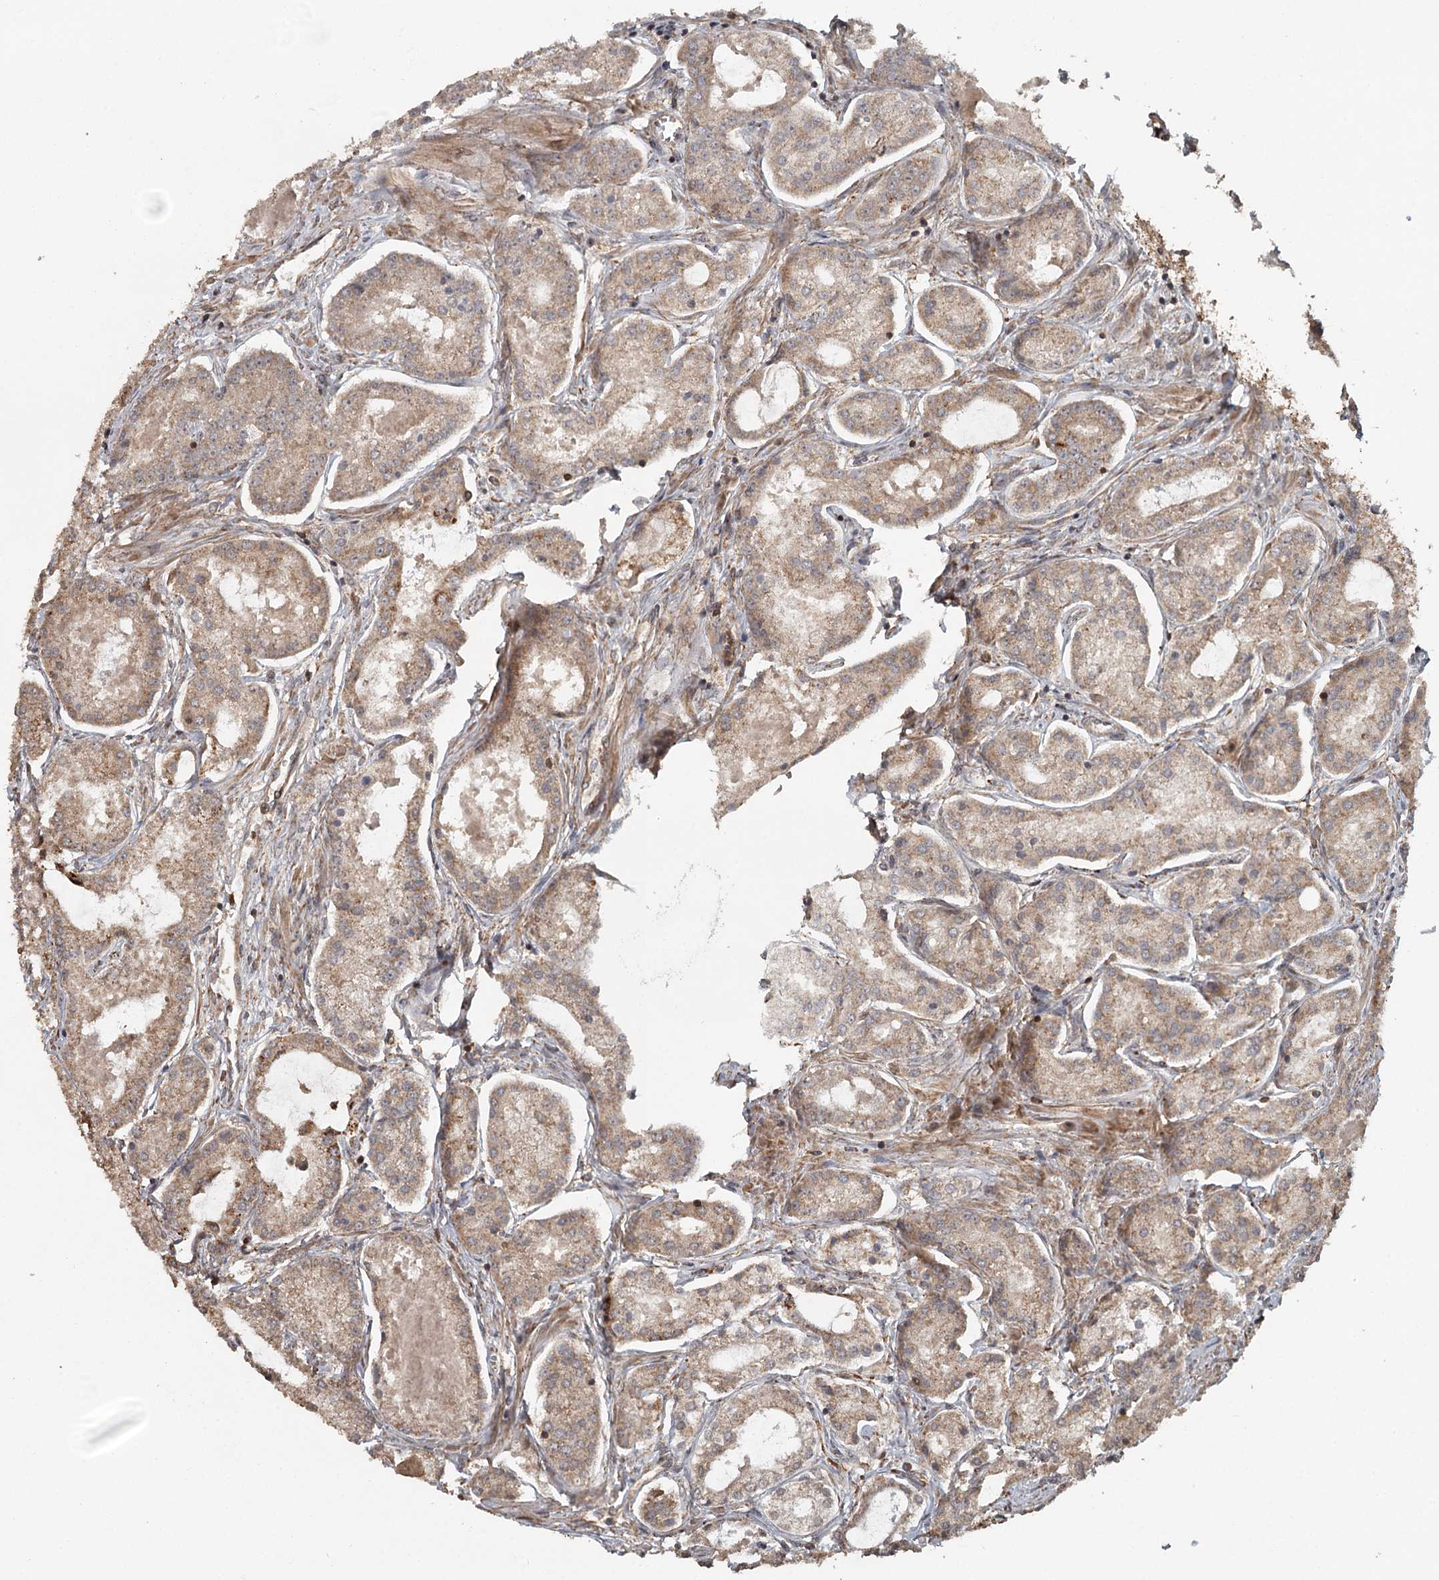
{"staining": {"intensity": "moderate", "quantity": ">75%", "location": "cytoplasmic/membranous"}, "tissue": "prostate cancer", "cell_type": "Tumor cells", "image_type": "cancer", "snomed": [{"axis": "morphology", "description": "Adenocarcinoma, Low grade"}, {"axis": "topography", "description": "Prostate"}], "caption": "Immunohistochemical staining of human prostate cancer demonstrates medium levels of moderate cytoplasmic/membranous protein expression in approximately >75% of tumor cells.", "gene": "FAXC", "patient": {"sex": "male", "age": 68}}